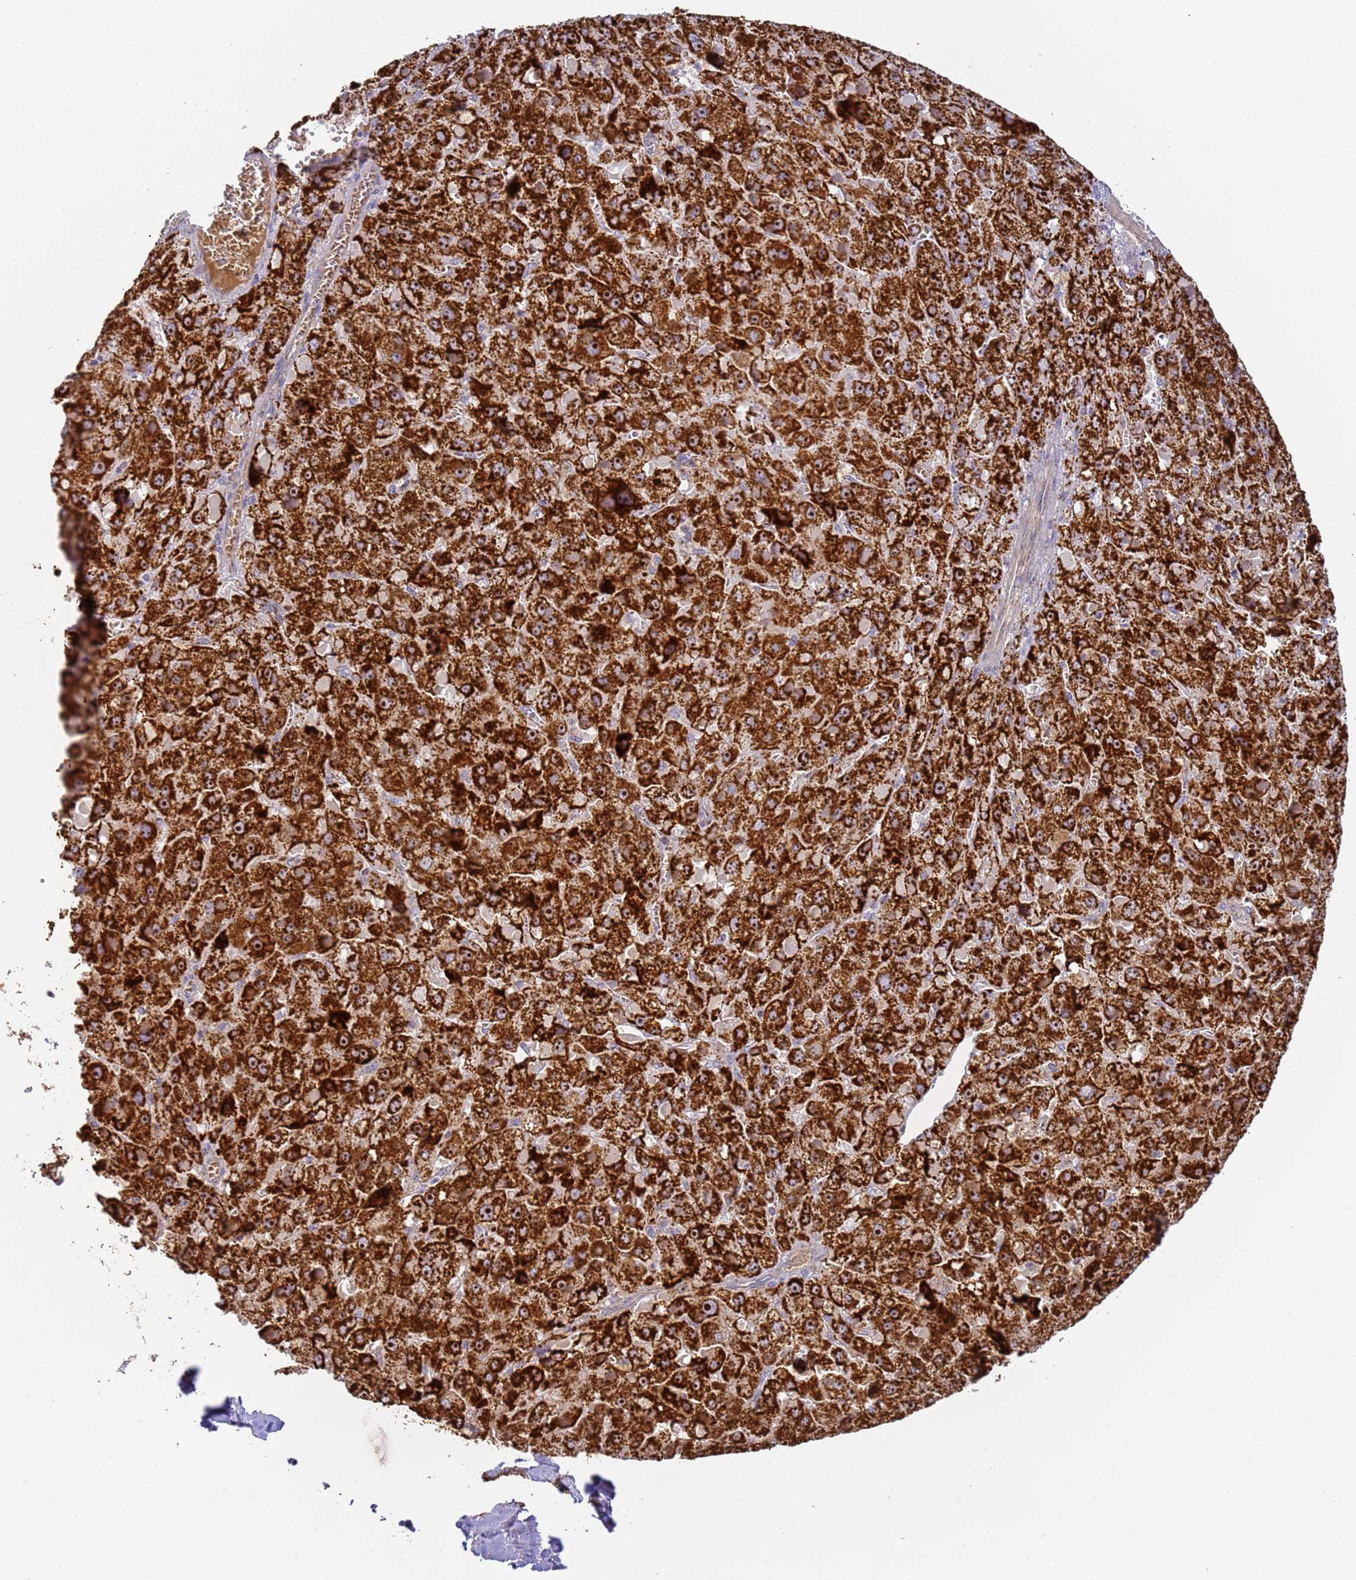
{"staining": {"intensity": "strong", "quantity": ">75%", "location": "cytoplasmic/membranous,nuclear"}, "tissue": "liver cancer", "cell_type": "Tumor cells", "image_type": "cancer", "snomed": [{"axis": "morphology", "description": "Carcinoma, Hepatocellular, NOS"}, {"axis": "topography", "description": "Liver"}], "caption": "Hepatocellular carcinoma (liver) tissue exhibits strong cytoplasmic/membranous and nuclear positivity in about >75% of tumor cells", "gene": "FRG2C", "patient": {"sex": "female", "age": 73}}